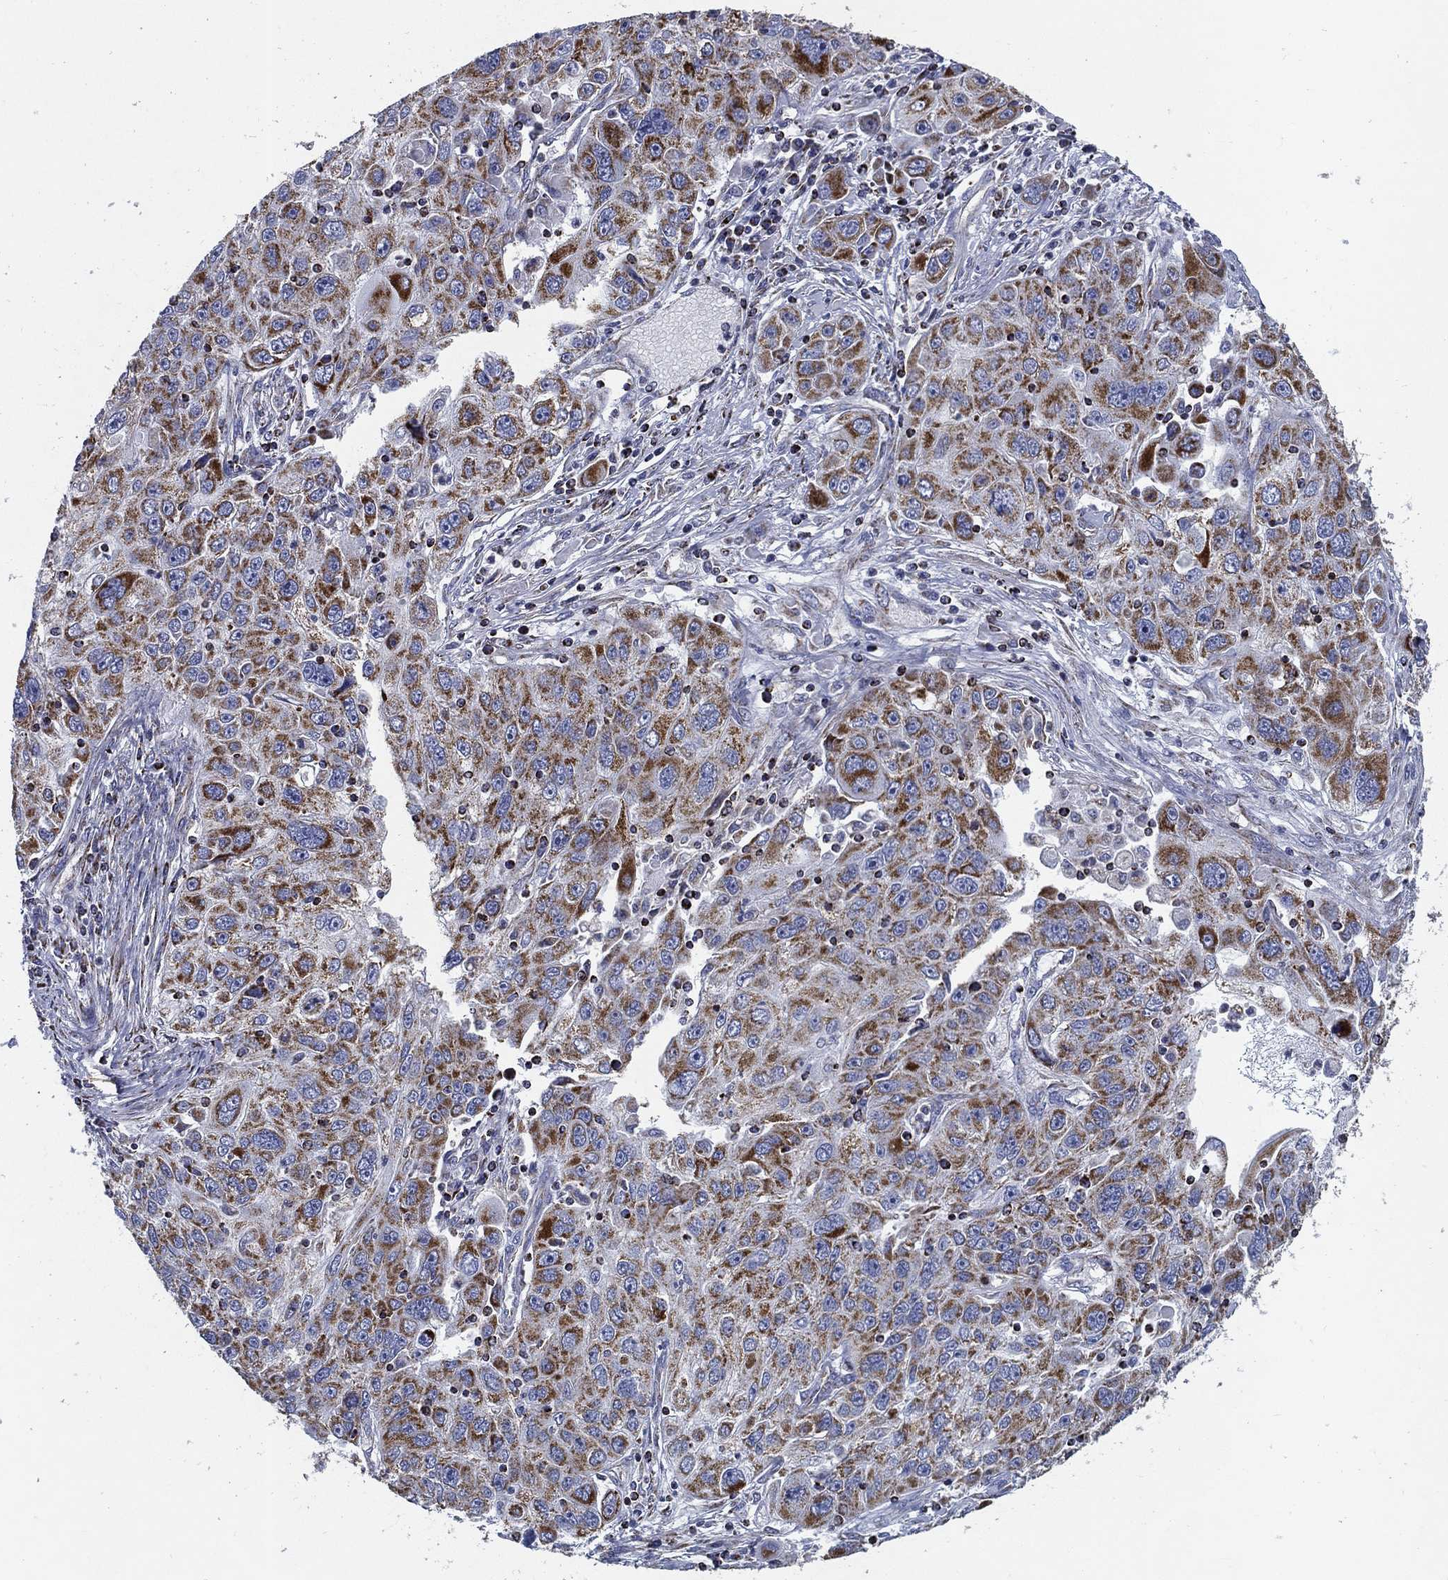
{"staining": {"intensity": "moderate", "quantity": ">75%", "location": "cytoplasmic/membranous"}, "tissue": "stomach cancer", "cell_type": "Tumor cells", "image_type": "cancer", "snomed": [{"axis": "morphology", "description": "Adenocarcinoma, NOS"}, {"axis": "topography", "description": "Stomach"}], "caption": "There is medium levels of moderate cytoplasmic/membranous expression in tumor cells of stomach cancer, as demonstrated by immunohistochemical staining (brown color).", "gene": "SFXN1", "patient": {"sex": "male", "age": 56}}